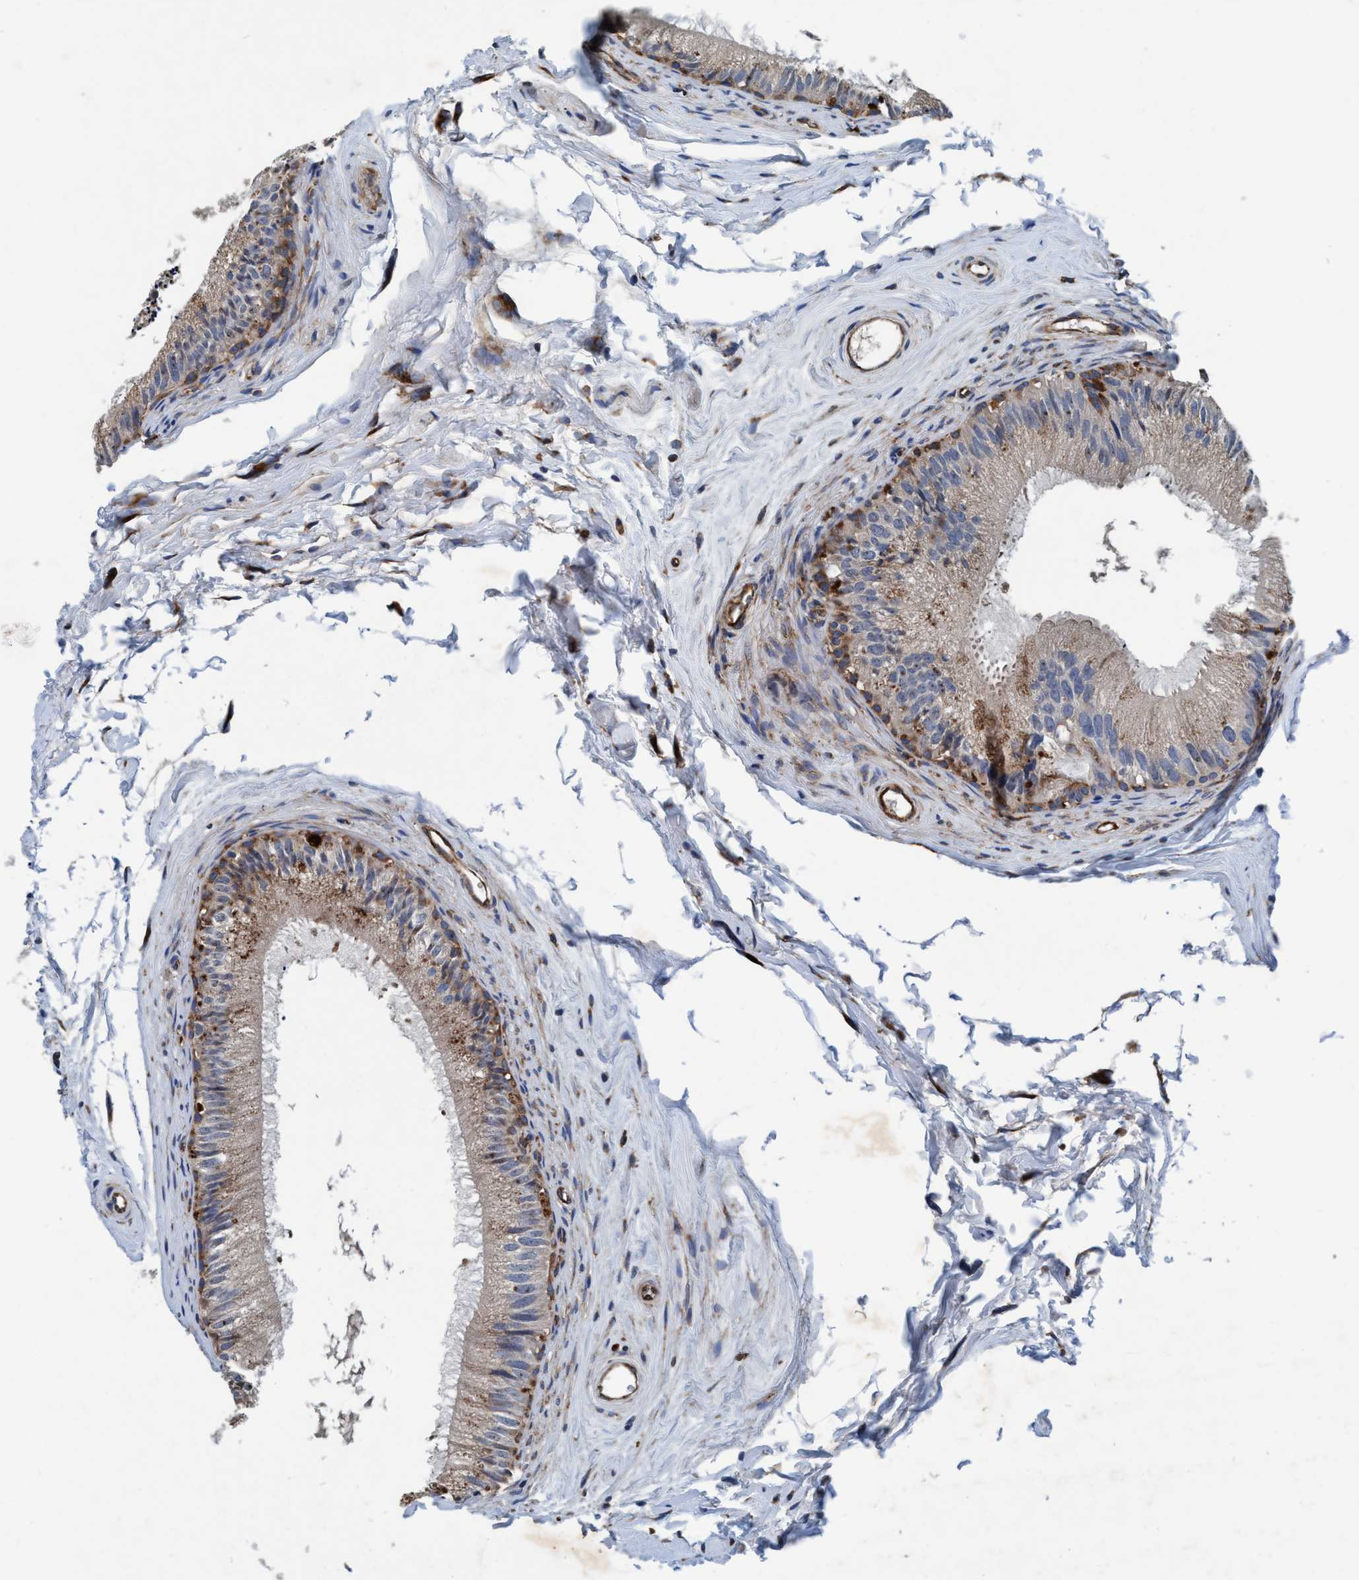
{"staining": {"intensity": "moderate", "quantity": "25%-75%", "location": "cytoplasmic/membranous"}, "tissue": "epididymis", "cell_type": "Glandular cells", "image_type": "normal", "snomed": [{"axis": "morphology", "description": "Normal tissue, NOS"}, {"axis": "topography", "description": "Epididymis"}], "caption": "Brown immunohistochemical staining in unremarkable epididymis demonstrates moderate cytoplasmic/membranous expression in about 25%-75% of glandular cells.", "gene": "ENDOG", "patient": {"sex": "male", "age": 56}}